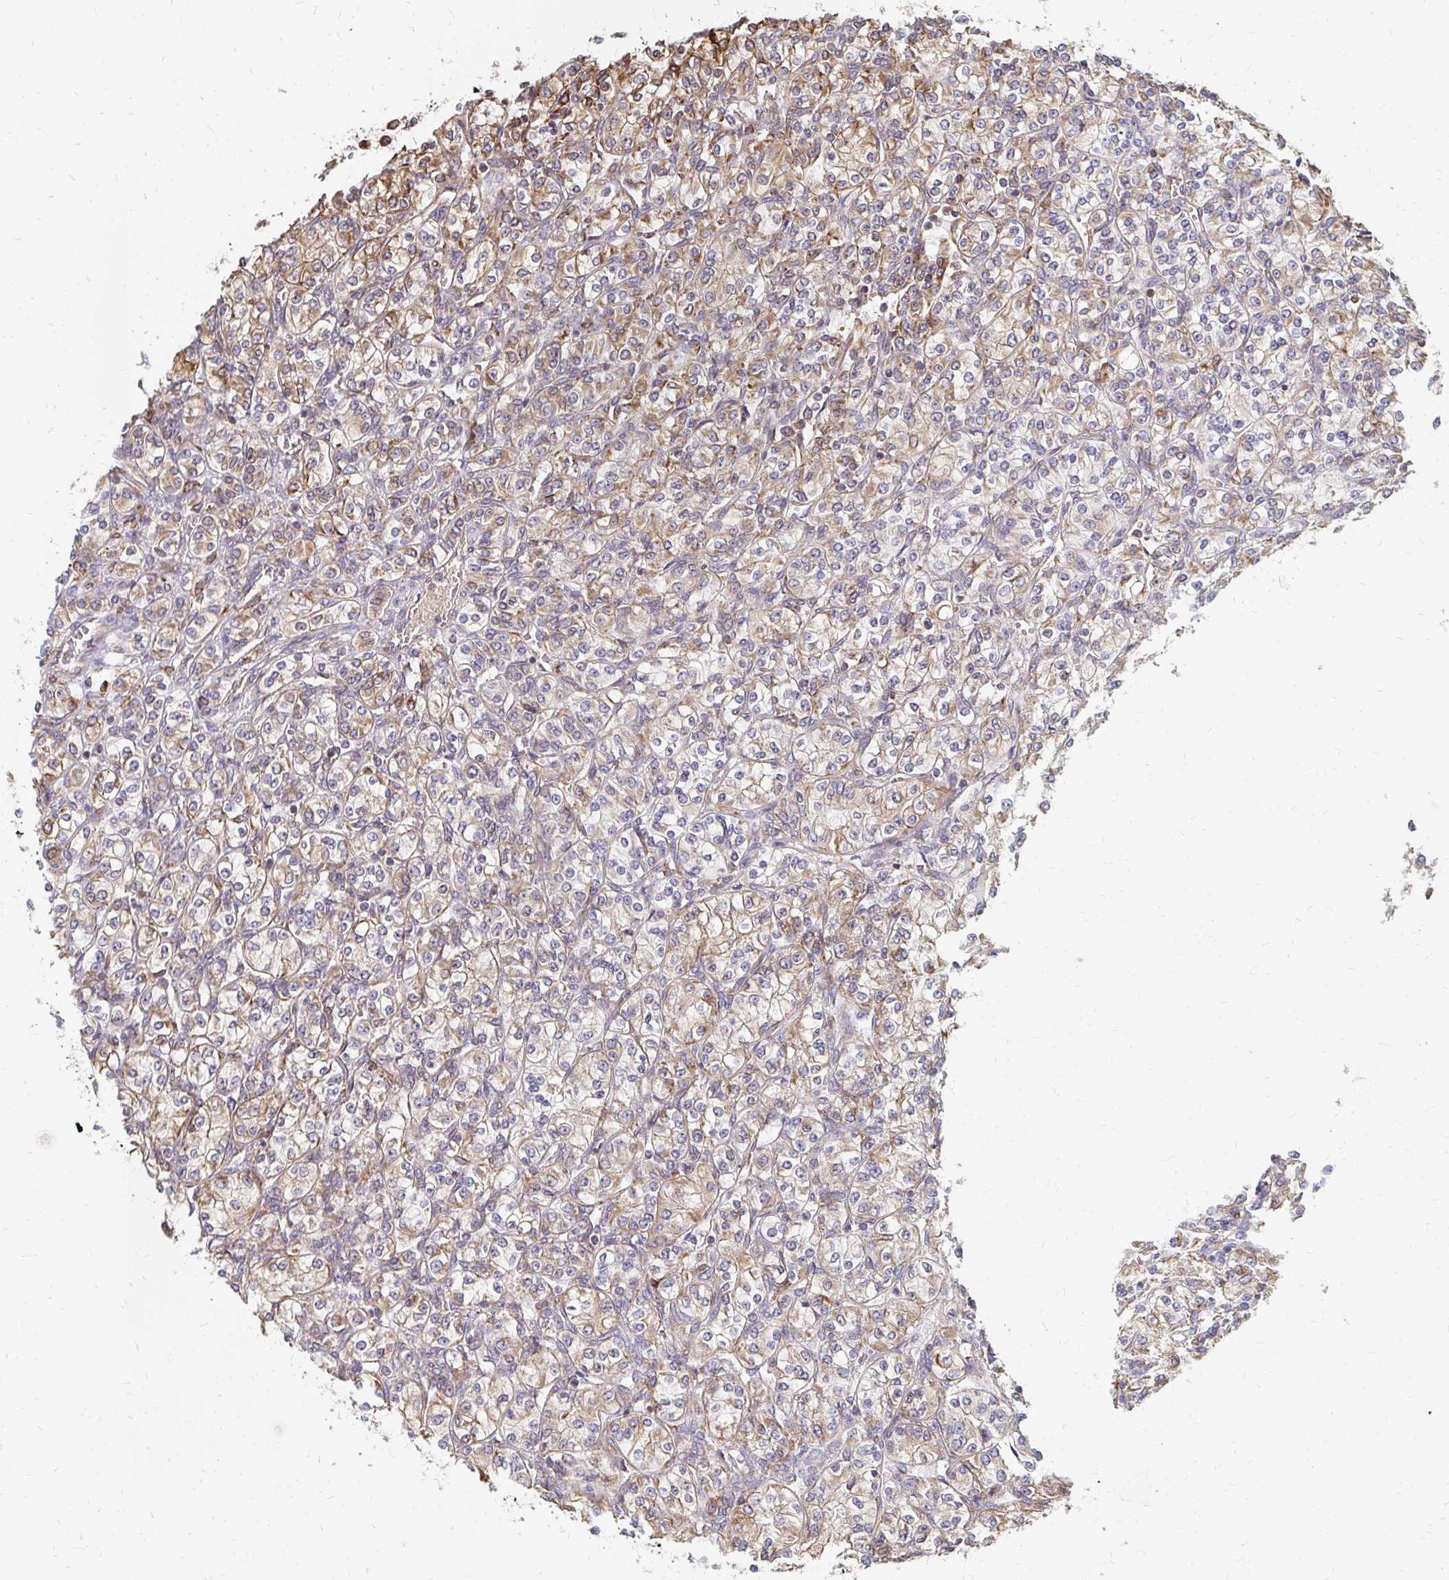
{"staining": {"intensity": "weak", "quantity": "25%-75%", "location": "cytoplasmic/membranous"}, "tissue": "renal cancer", "cell_type": "Tumor cells", "image_type": "cancer", "snomed": [{"axis": "morphology", "description": "Adenocarcinoma, NOS"}, {"axis": "topography", "description": "Kidney"}], "caption": "Brown immunohistochemical staining in human renal cancer displays weak cytoplasmic/membranous staining in approximately 25%-75% of tumor cells.", "gene": "PPP1R13L", "patient": {"sex": "male", "age": 77}}